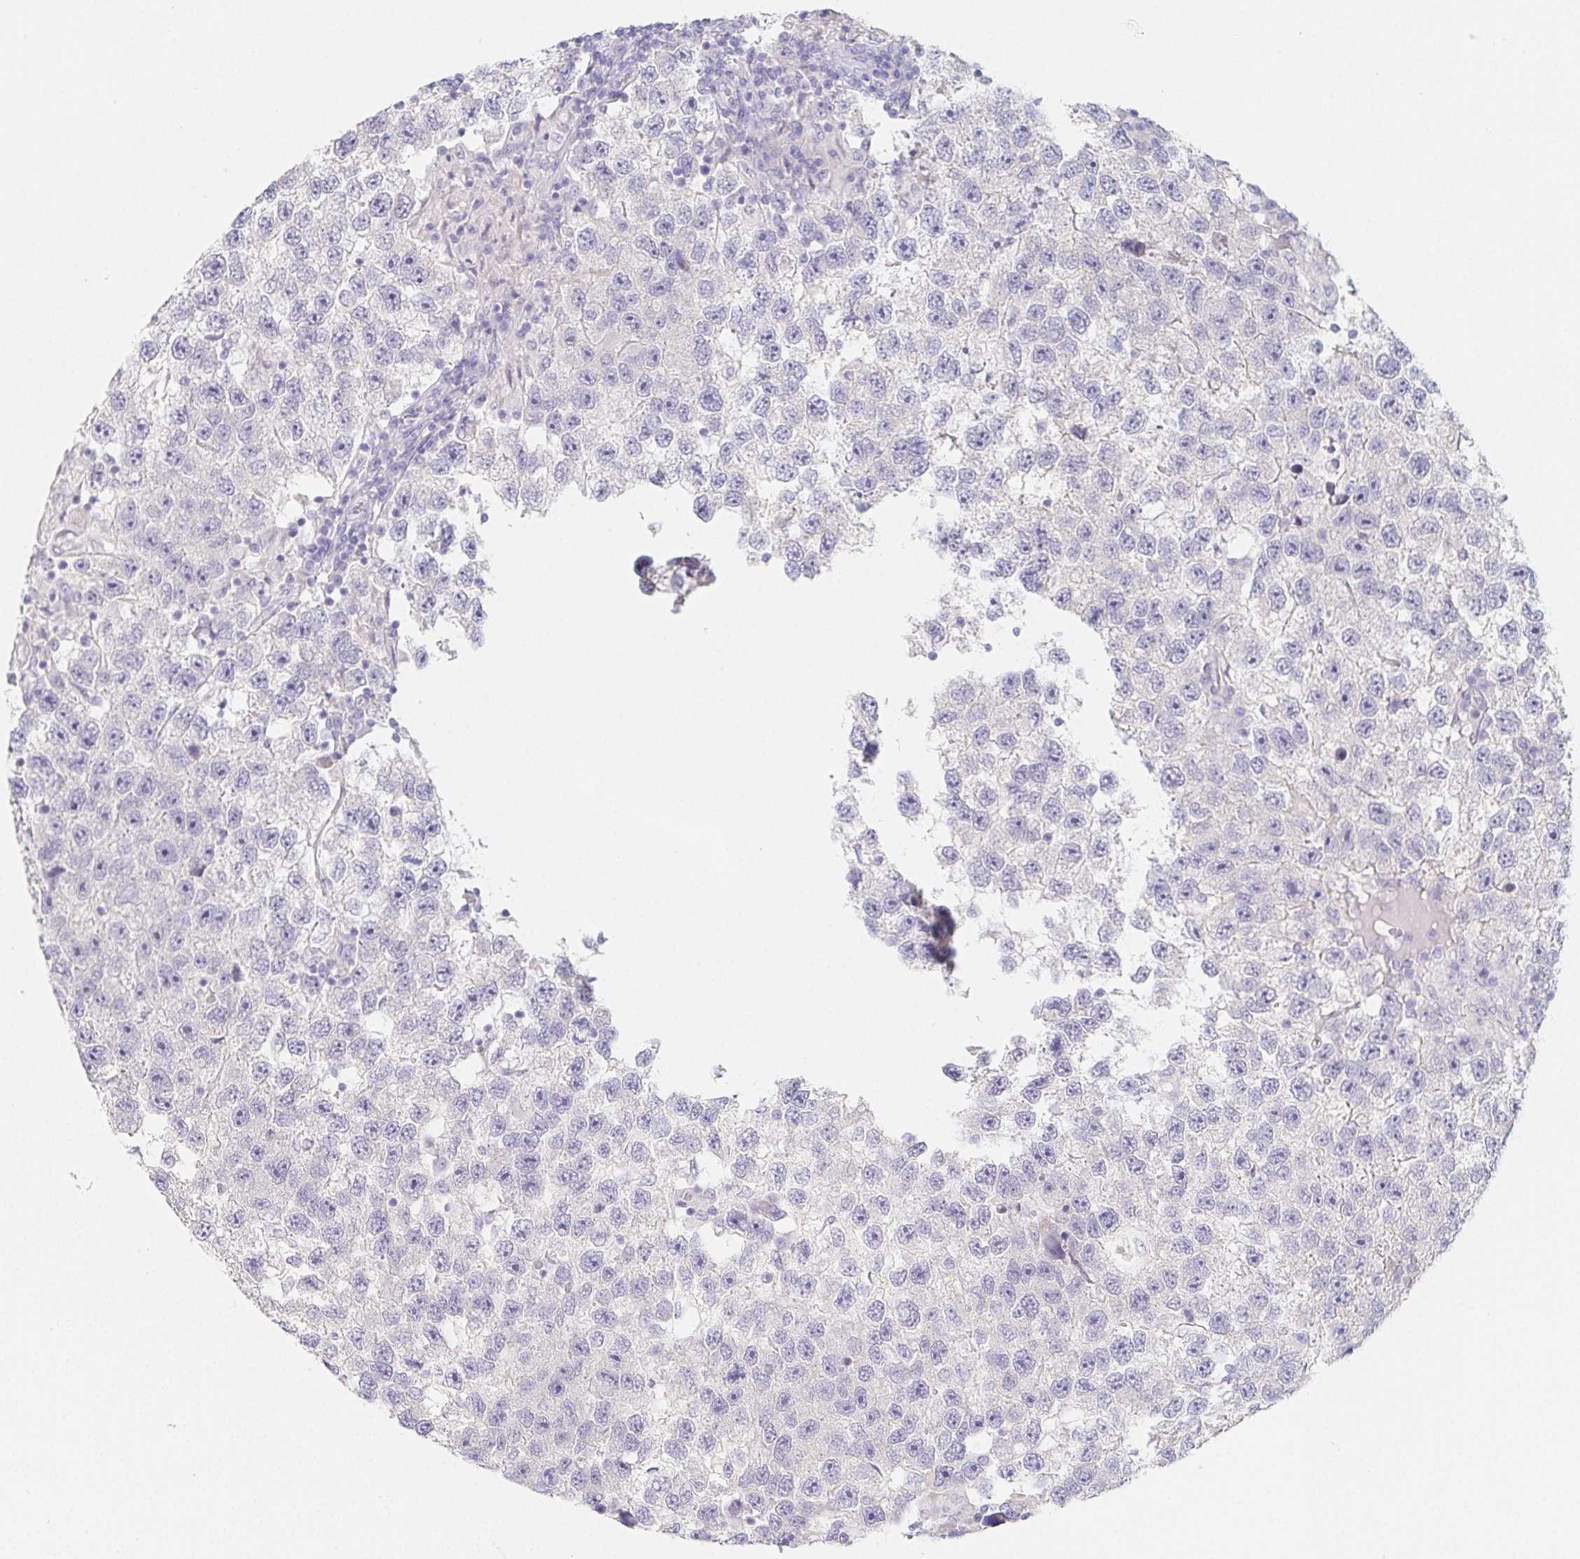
{"staining": {"intensity": "negative", "quantity": "none", "location": "none"}, "tissue": "testis cancer", "cell_type": "Tumor cells", "image_type": "cancer", "snomed": [{"axis": "morphology", "description": "Seminoma, NOS"}, {"axis": "topography", "description": "Testis"}], "caption": "The image reveals no significant positivity in tumor cells of testis cancer.", "gene": "GLIPR1L1", "patient": {"sex": "male", "age": 26}}